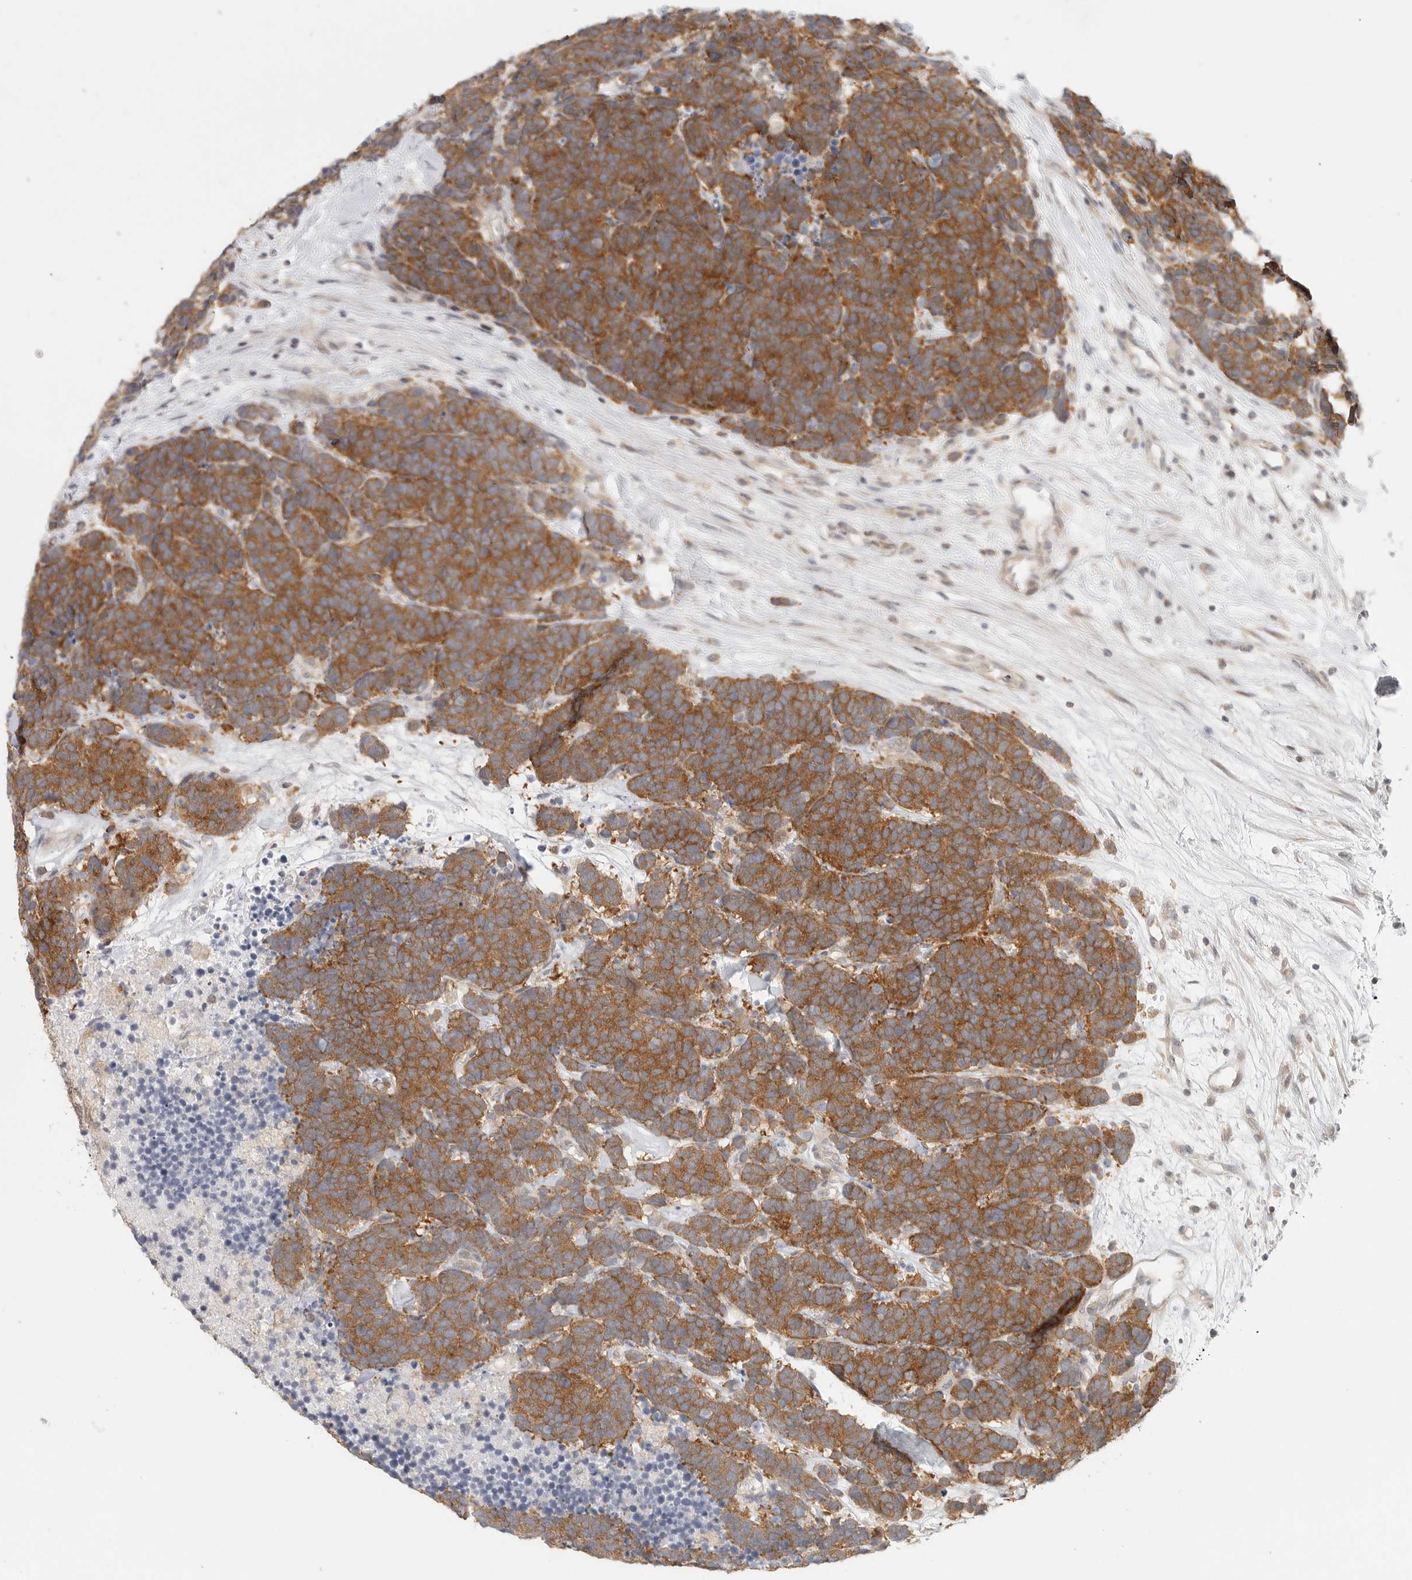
{"staining": {"intensity": "strong", "quantity": ">75%", "location": "cytoplasmic/membranous"}, "tissue": "carcinoid", "cell_type": "Tumor cells", "image_type": "cancer", "snomed": [{"axis": "morphology", "description": "Carcinoma, NOS"}, {"axis": "morphology", "description": "Carcinoid, malignant, NOS"}, {"axis": "topography", "description": "Urinary bladder"}], "caption": "This is an image of immunohistochemistry (IHC) staining of carcinoid, which shows strong staining in the cytoplasmic/membranous of tumor cells.", "gene": "HDAC6", "patient": {"sex": "male", "age": 57}}